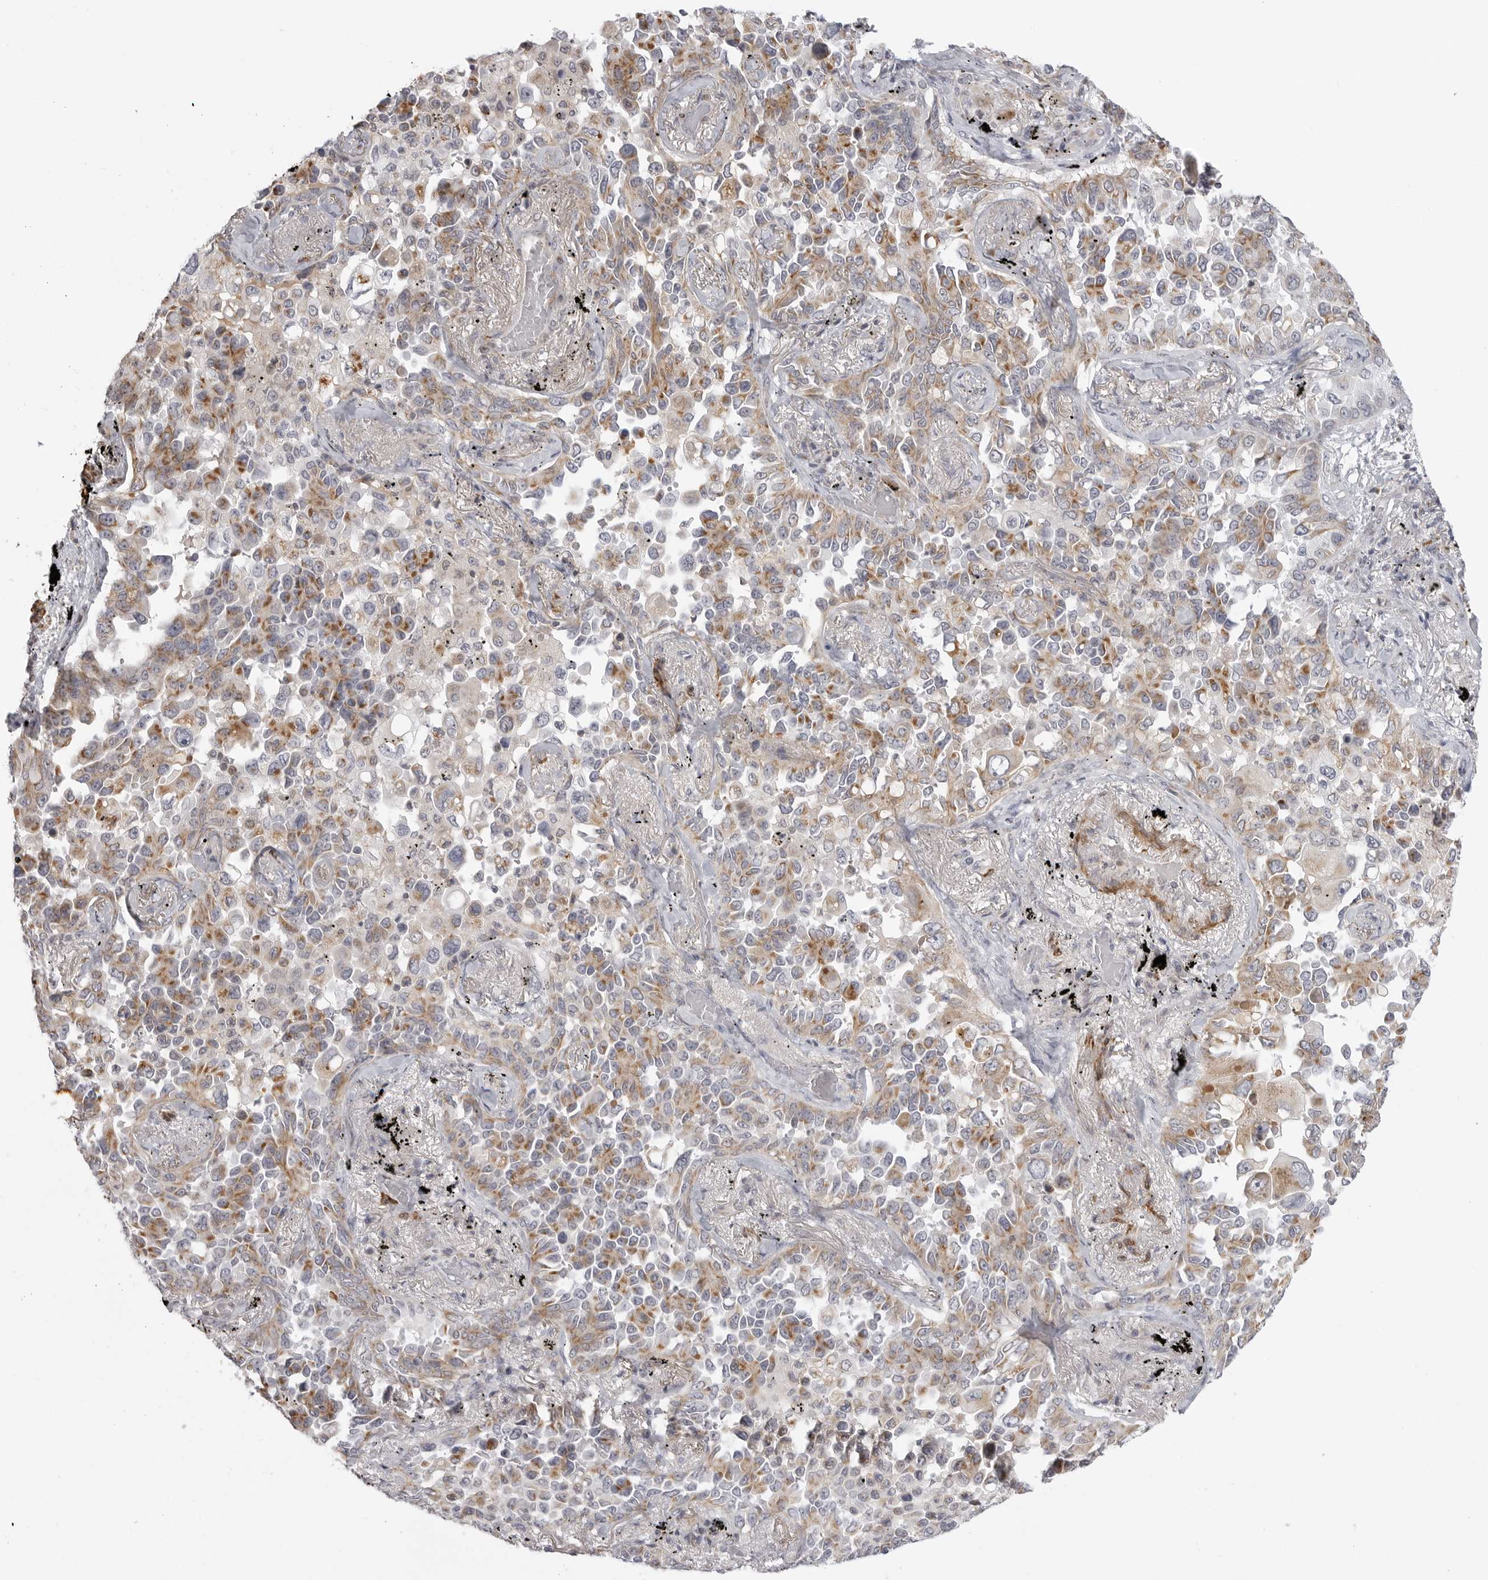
{"staining": {"intensity": "moderate", "quantity": "25%-75%", "location": "cytoplasmic/membranous"}, "tissue": "lung cancer", "cell_type": "Tumor cells", "image_type": "cancer", "snomed": [{"axis": "morphology", "description": "Adenocarcinoma, NOS"}, {"axis": "topography", "description": "Lung"}], "caption": "Immunohistochemical staining of lung adenocarcinoma reveals moderate cytoplasmic/membranous protein staining in approximately 25%-75% of tumor cells.", "gene": "MAP7D1", "patient": {"sex": "female", "age": 67}}